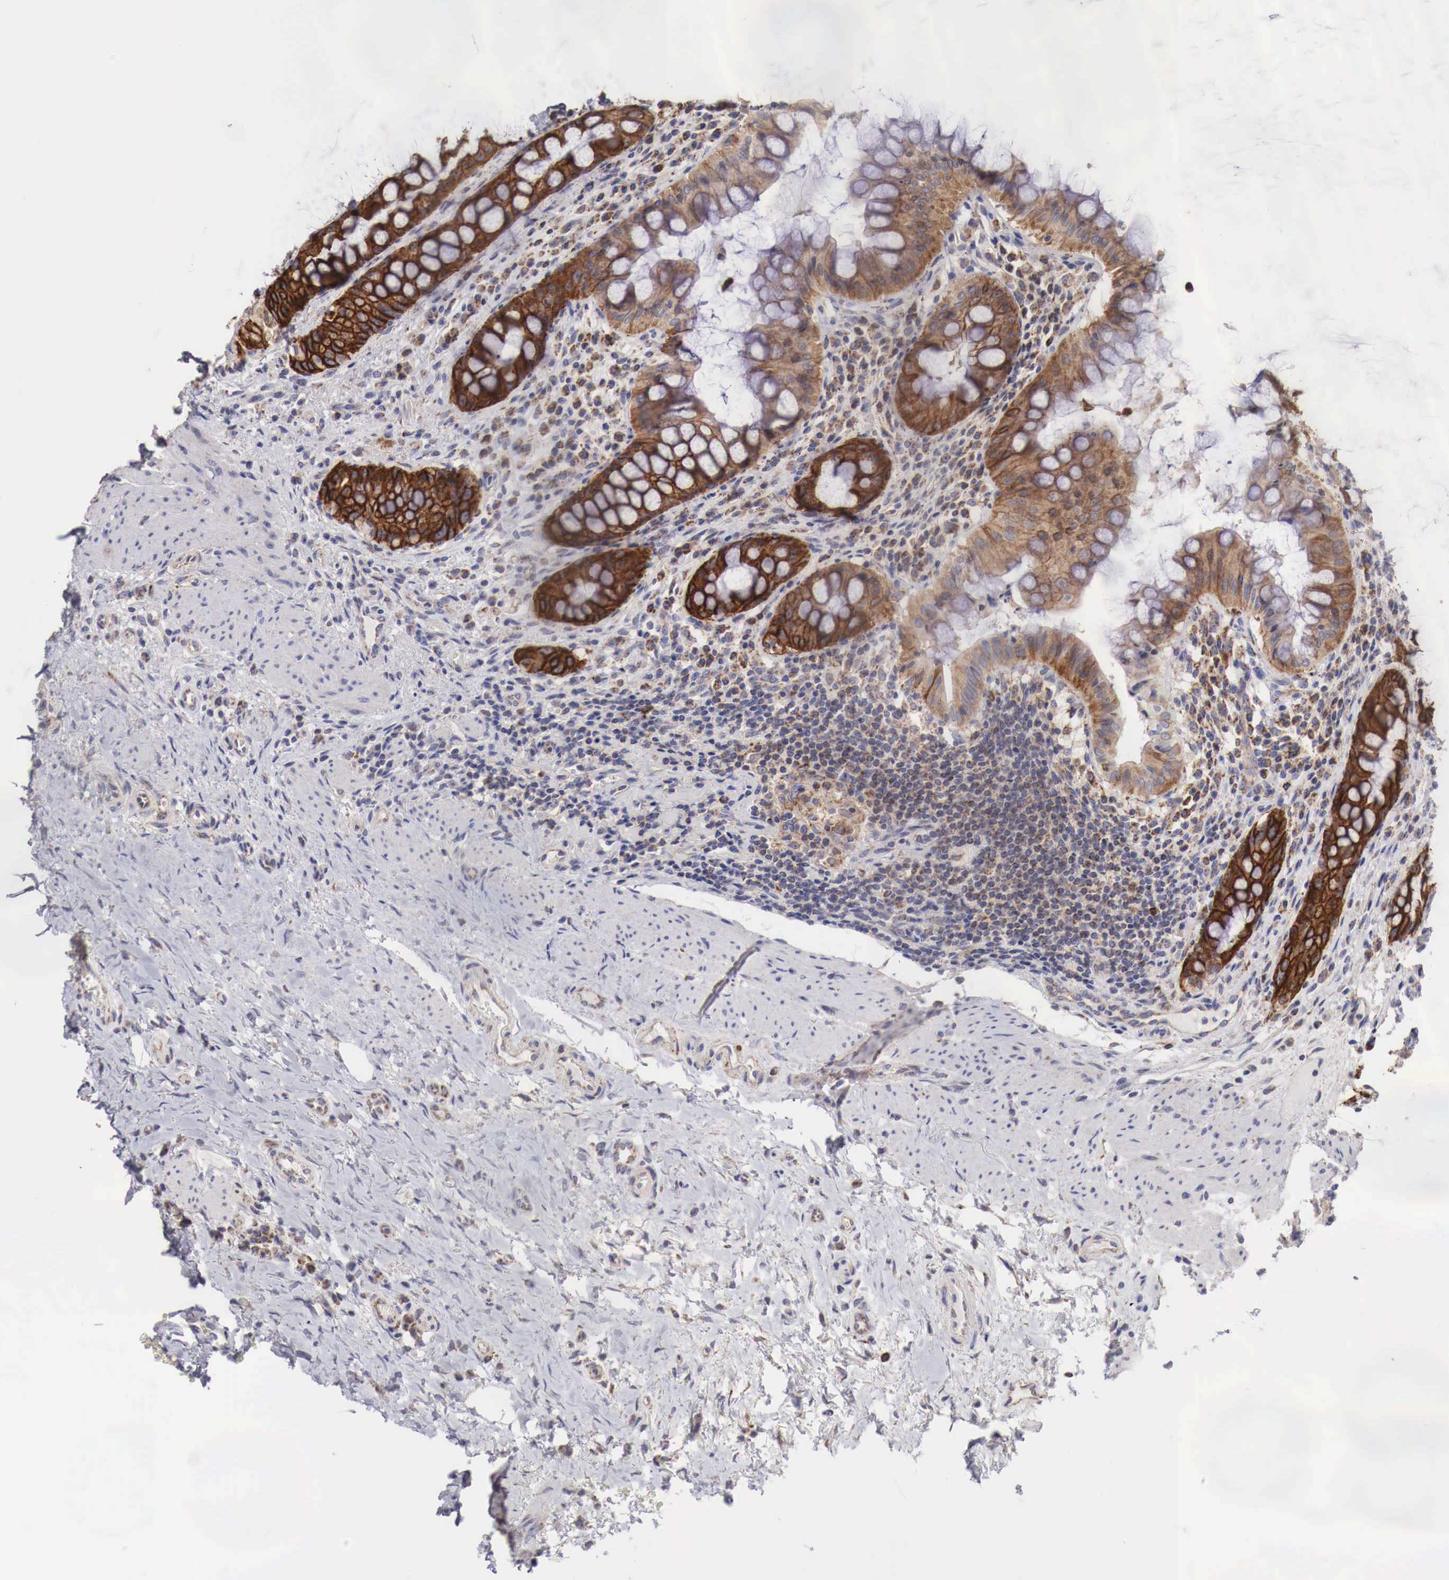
{"staining": {"intensity": "strong", "quantity": ">75%", "location": "cytoplasmic/membranous"}, "tissue": "rectum", "cell_type": "Glandular cells", "image_type": "normal", "snomed": [{"axis": "morphology", "description": "Normal tissue, NOS"}, {"axis": "topography", "description": "Rectum"}], "caption": "Strong cytoplasmic/membranous positivity for a protein is present in about >75% of glandular cells of normal rectum using immunohistochemistry (IHC).", "gene": "XPNPEP3", "patient": {"sex": "female", "age": 75}}